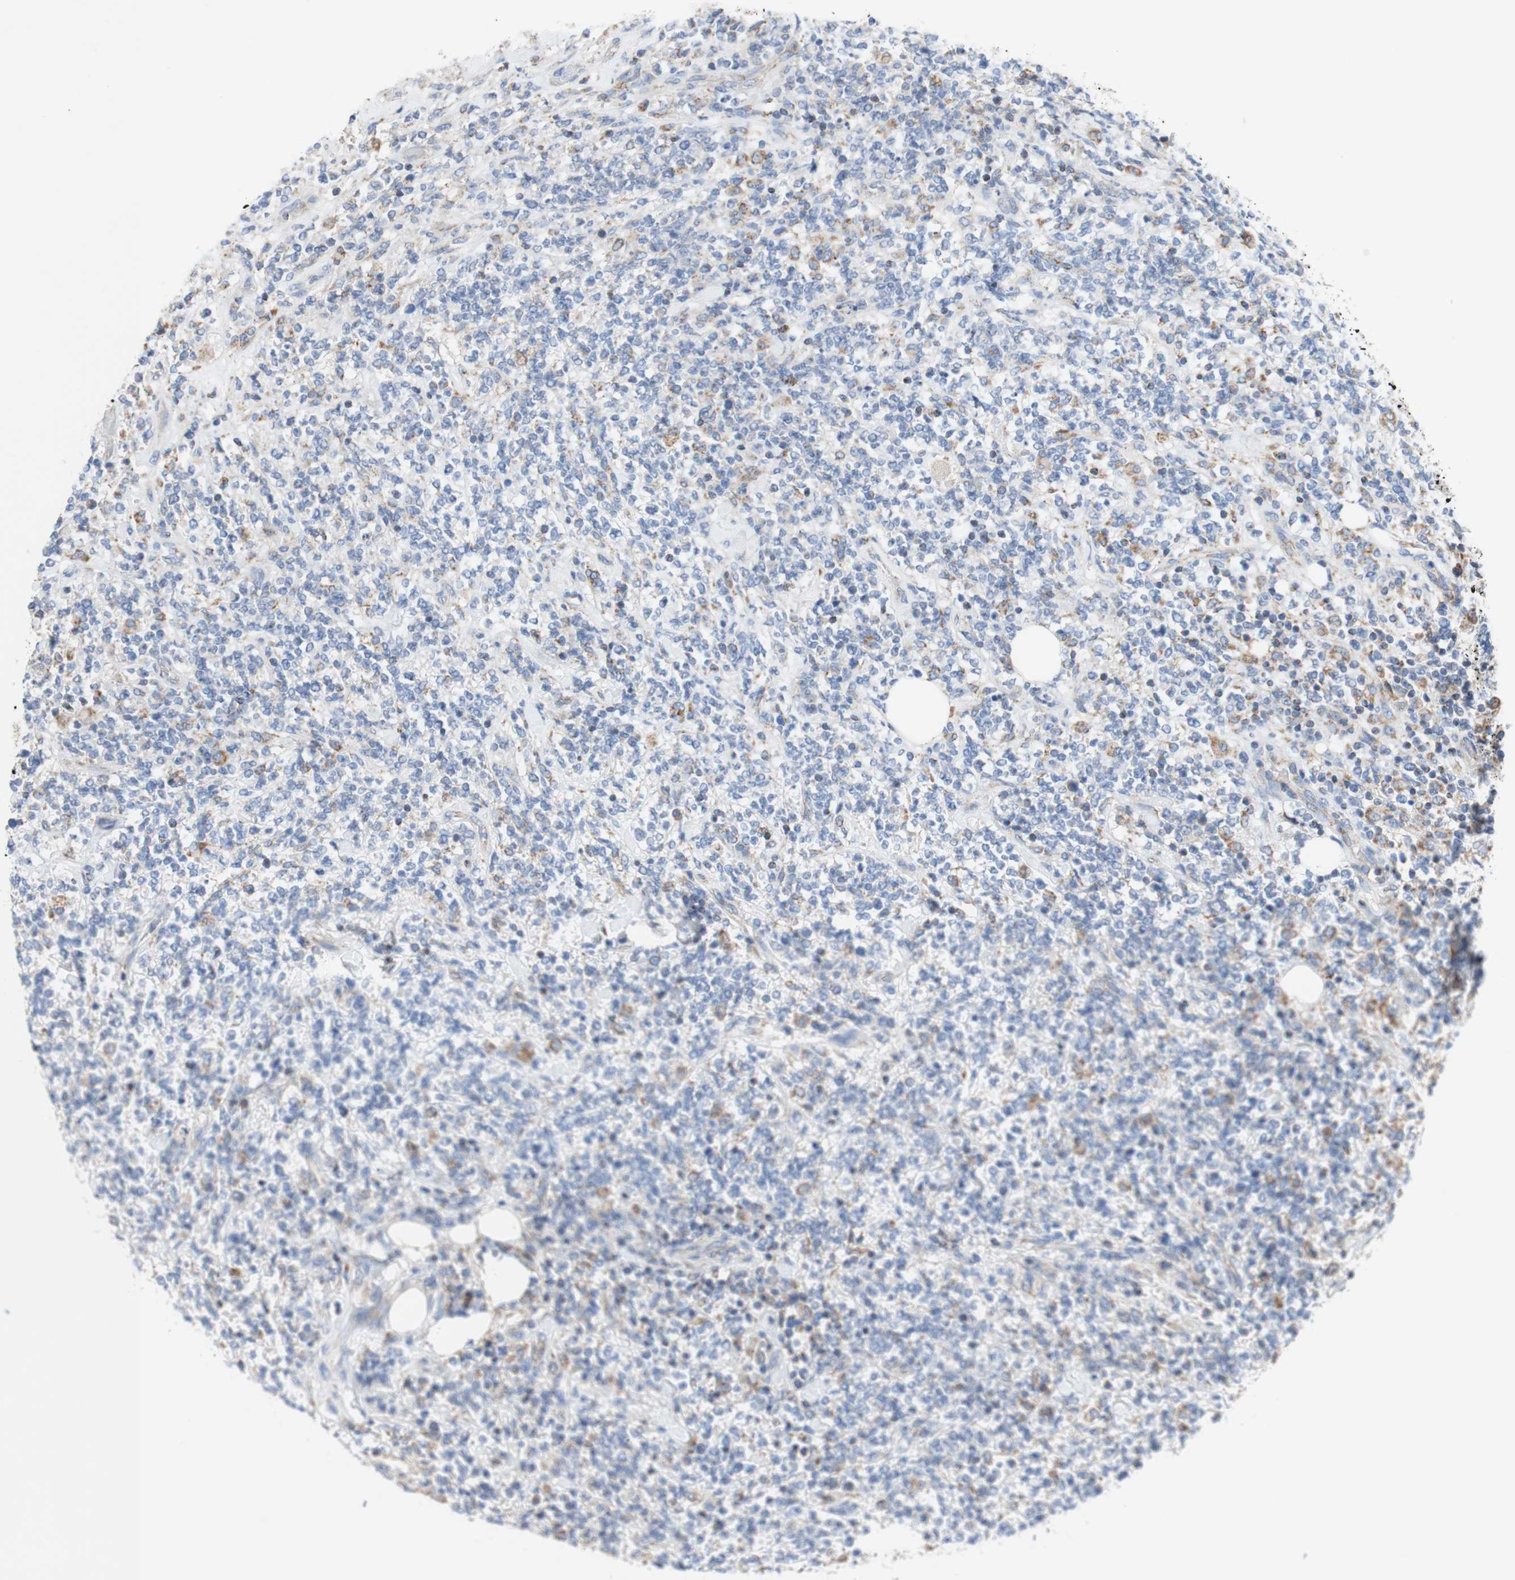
{"staining": {"intensity": "moderate", "quantity": "<25%", "location": "cytoplasmic/membranous"}, "tissue": "lymphoma", "cell_type": "Tumor cells", "image_type": "cancer", "snomed": [{"axis": "morphology", "description": "Malignant lymphoma, non-Hodgkin's type, High grade"}, {"axis": "topography", "description": "Soft tissue"}], "caption": "This photomicrograph exhibits IHC staining of human lymphoma, with low moderate cytoplasmic/membranous staining in about <25% of tumor cells.", "gene": "SDHB", "patient": {"sex": "male", "age": 18}}